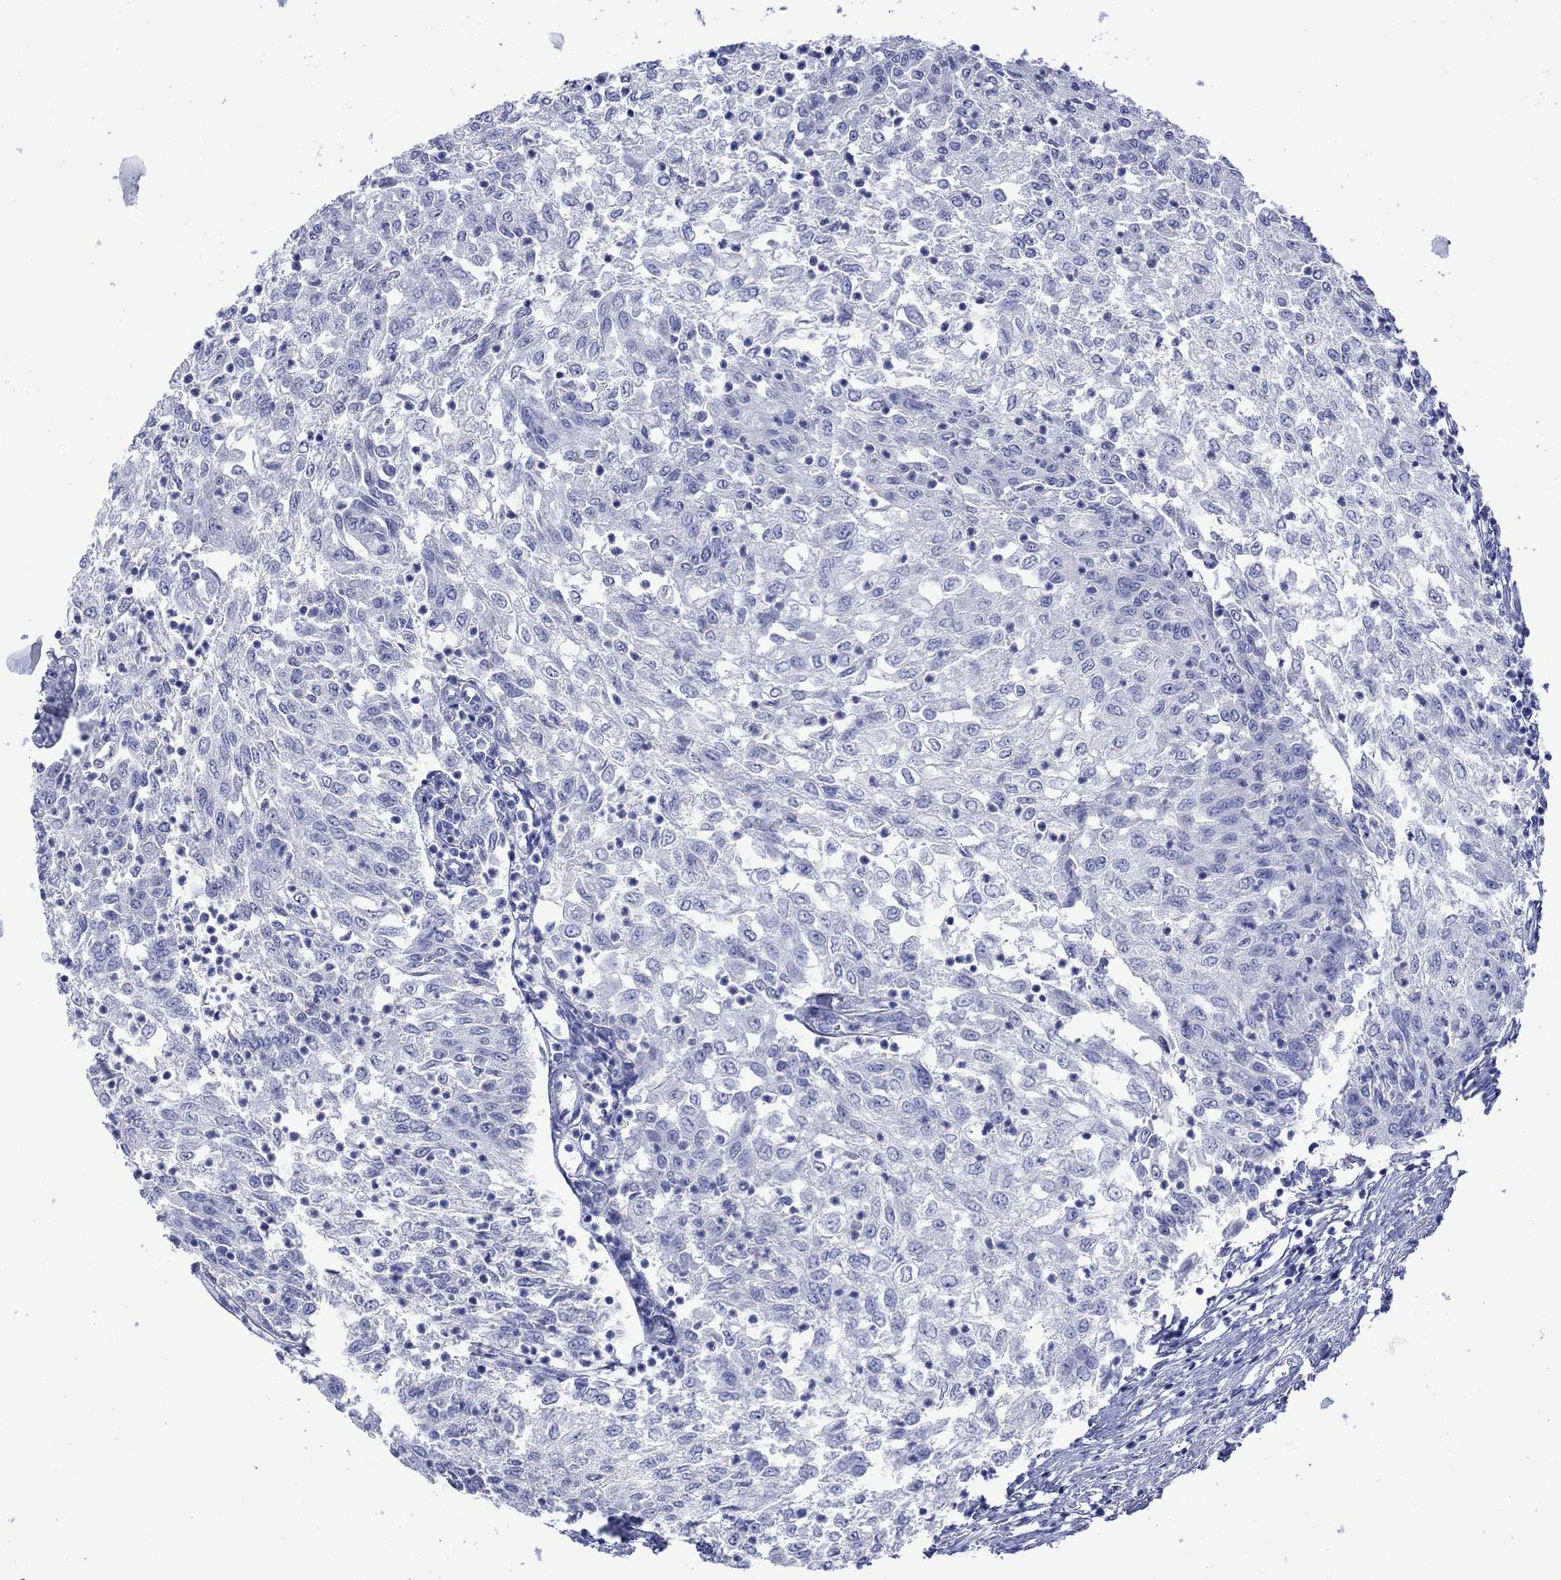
{"staining": {"intensity": "negative", "quantity": "none", "location": "none"}, "tissue": "urothelial cancer", "cell_type": "Tumor cells", "image_type": "cancer", "snomed": [{"axis": "morphology", "description": "Urothelial carcinoma, Low grade"}, {"axis": "topography", "description": "Urinary bladder"}], "caption": "IHC histopathology image of urothelial cancer stained for a protein (brown), which demonstrates no expression in tumor cells. (IHC, brightfield microscopy, high magnification).", "gene": "MLANA", "patient": {"sex": "male", "age": 78}}